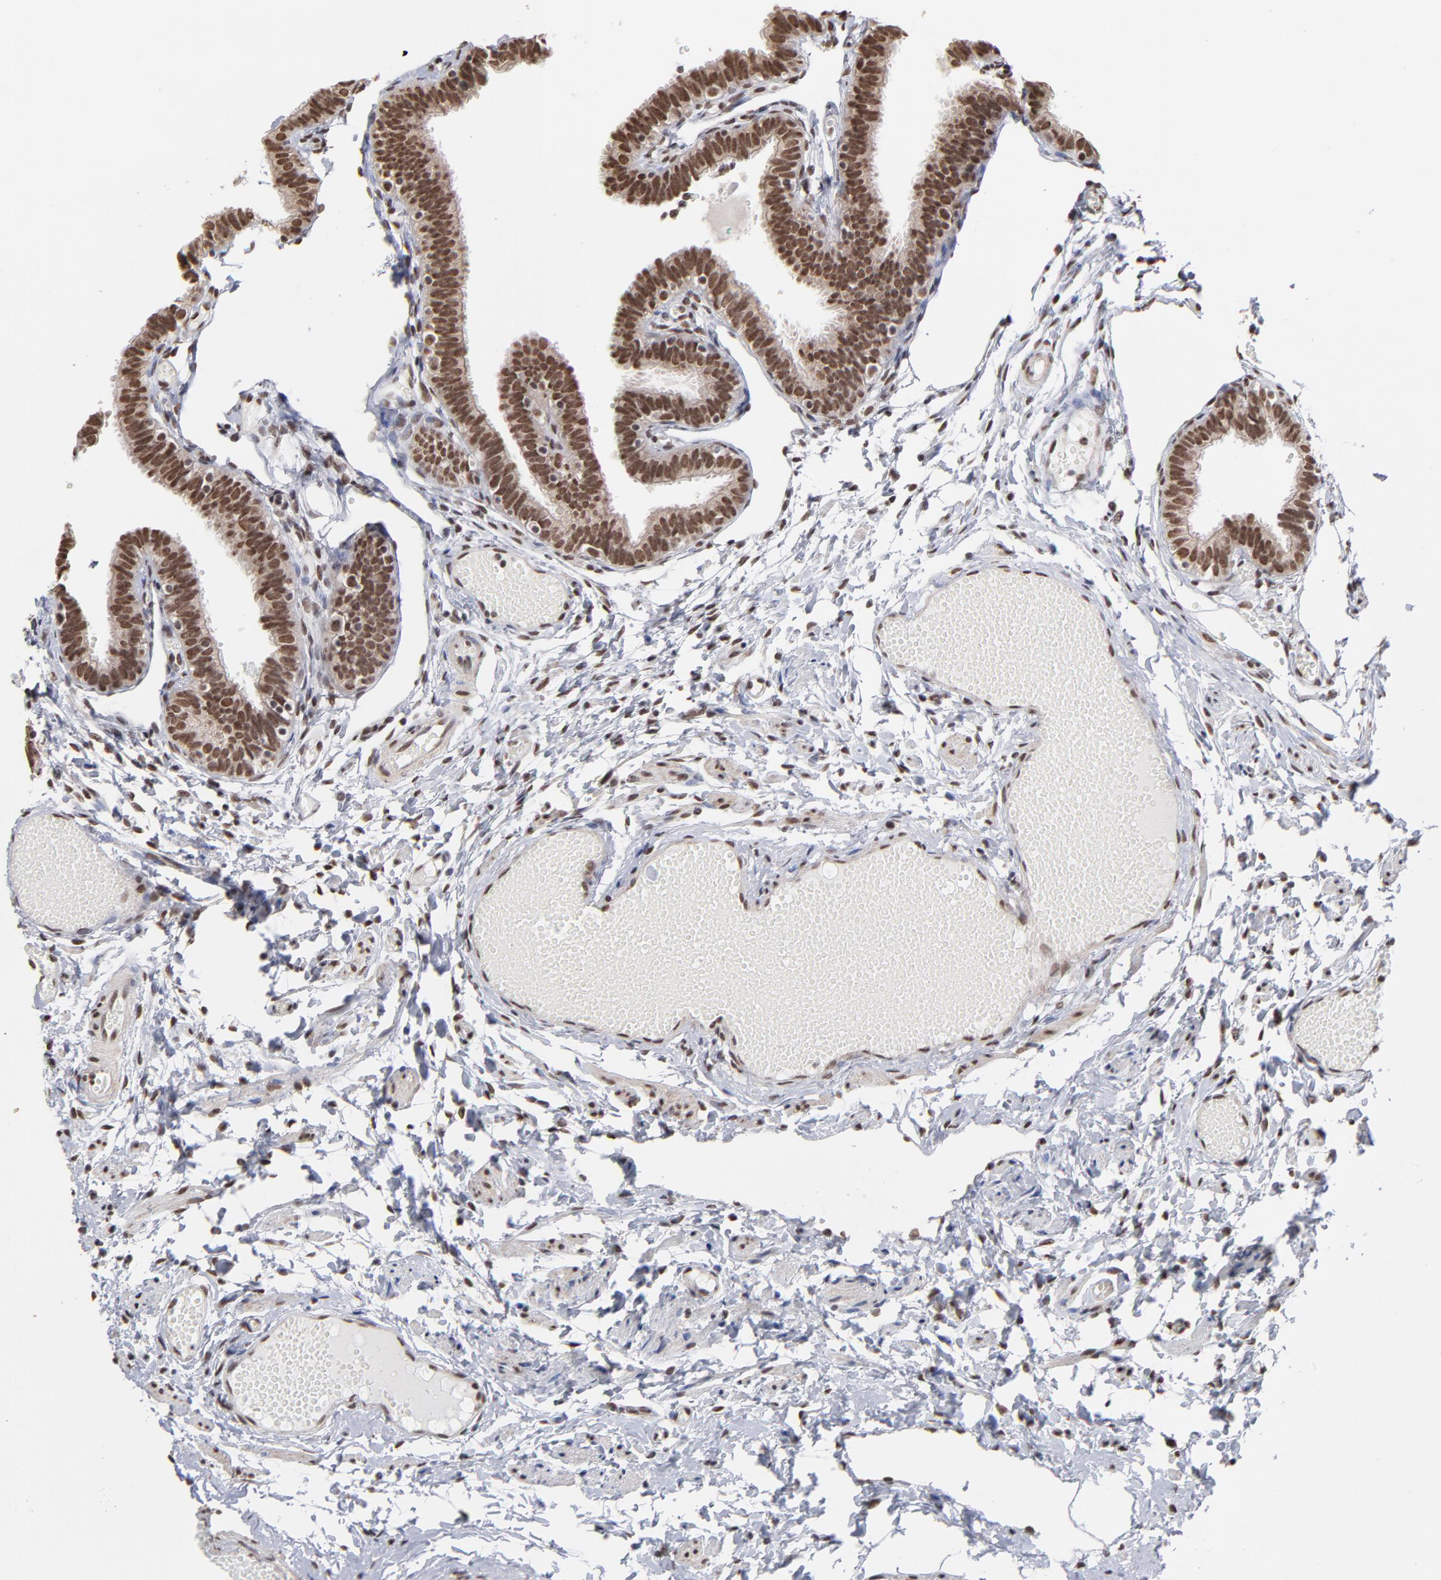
{"staining": {"intensity": "strong", "quantity": ">75%", "location": "cytoplasmic/membranous,nuclear"}, "tissue": "fallopian tube", "cell_type": "Glandular cells", "image_type": "normal", "snomed": [{"axis": "morphology", "description": "Normal tissue, NOS"}, {"axis": "topography", "description": "Fallopian tube"}], "caption": "Protein expression analysis of unremarkable fallopian tube shows strong cytoplasmic/membranous,nuclear positivity in about >75% of glandular cells.", "gene": "ZNF3", "patient": {"sex": "female", "age": 46}}